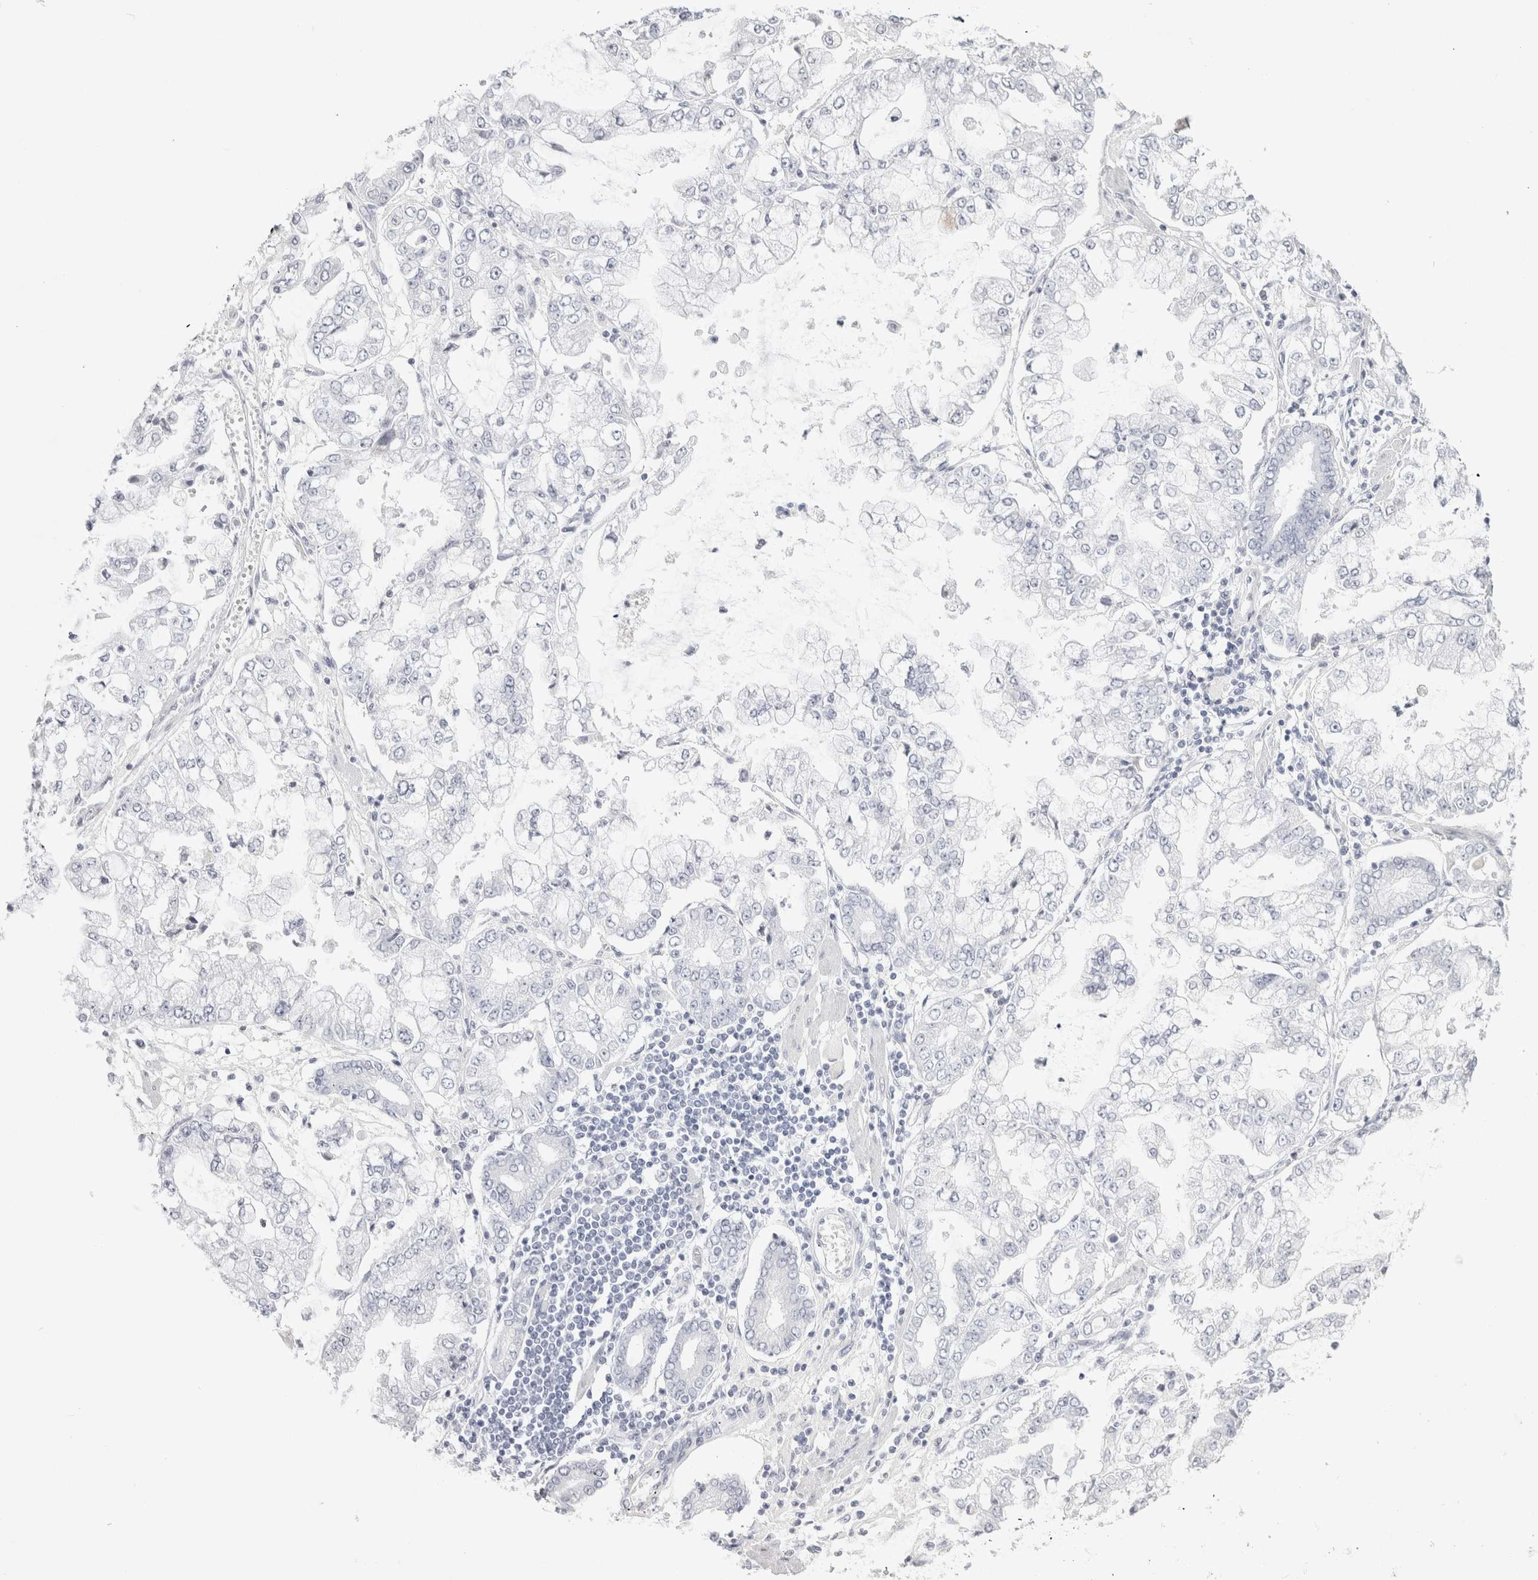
{"staining": {"intensity": "negative", "quantity": "none", "location": "none"}, "tissue": "stomach cancer", "cell_type": "Tumor cells", "image_type": "cancer", "snomed": [{"axis": "morphology", "description": "Adenocarcinoma, NOS"}, {"axis": "topography", "description": "Stomach"}], "caption": "Stomach adenocarcinoma was stained to show a protein in brown. There is no significant expression in tumor cells.", "gene": "GARIN1A", "patient": {"sex": "male", "age": 76}}